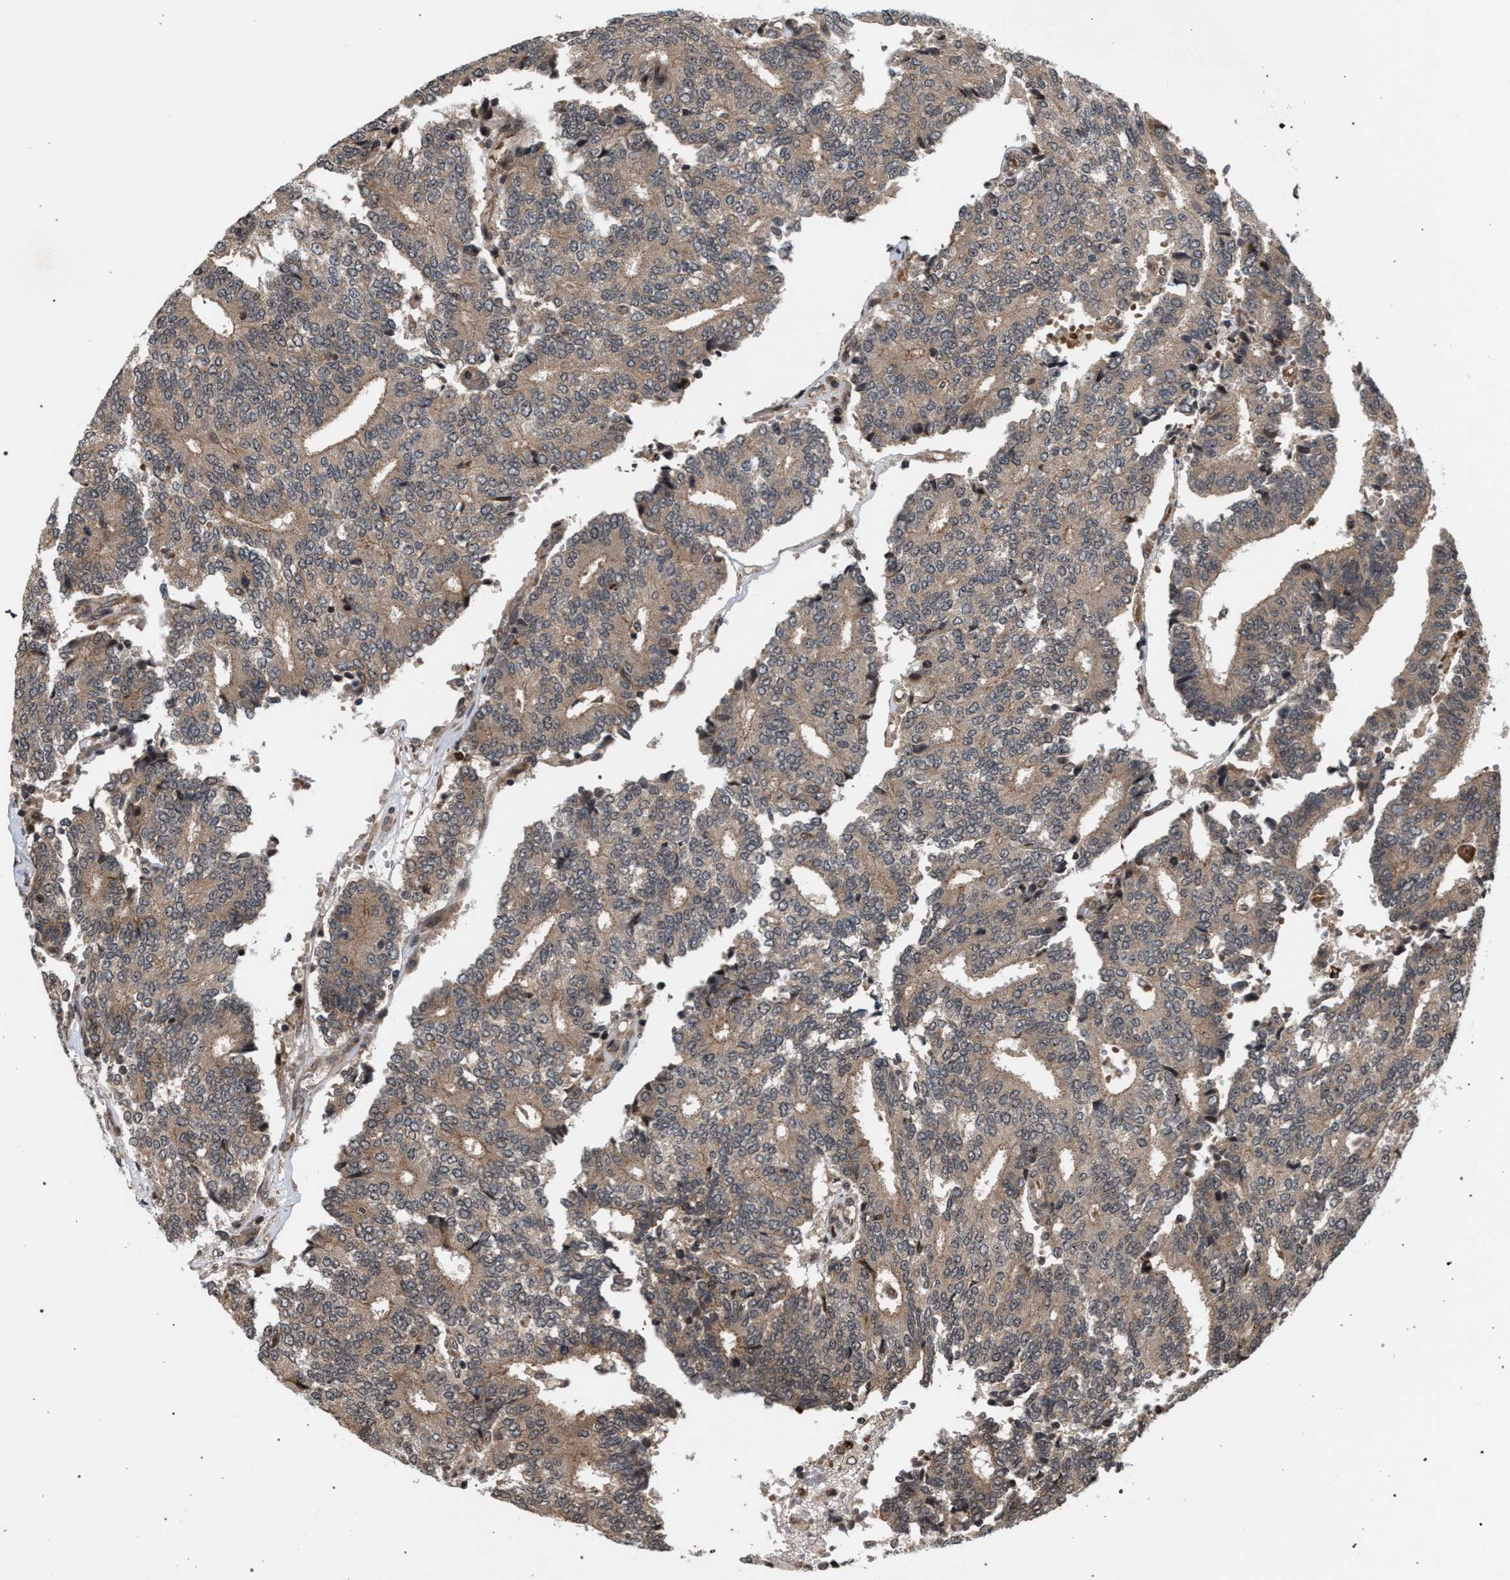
{"staining": {"intensity": "weak", "quantity": ">75%", "location": "cytoplasmic/membranous"}, "tissue": "prostate cancer", "cell_type": "Tumor cells", "image_type": "cancer", "snomed": [{"axis": "morphology", "description": "Adenocarcinoma, High grade"}, {"axis": "topography", "description": "Prostate"}], "caption": "Tumor cells exhibit low levels of weak cytoplasmic/membranous positivity in about >75% of cells in prostate cancer.", "gene": "IRAK4", "patient": {"sex": "male", "age": 55}}